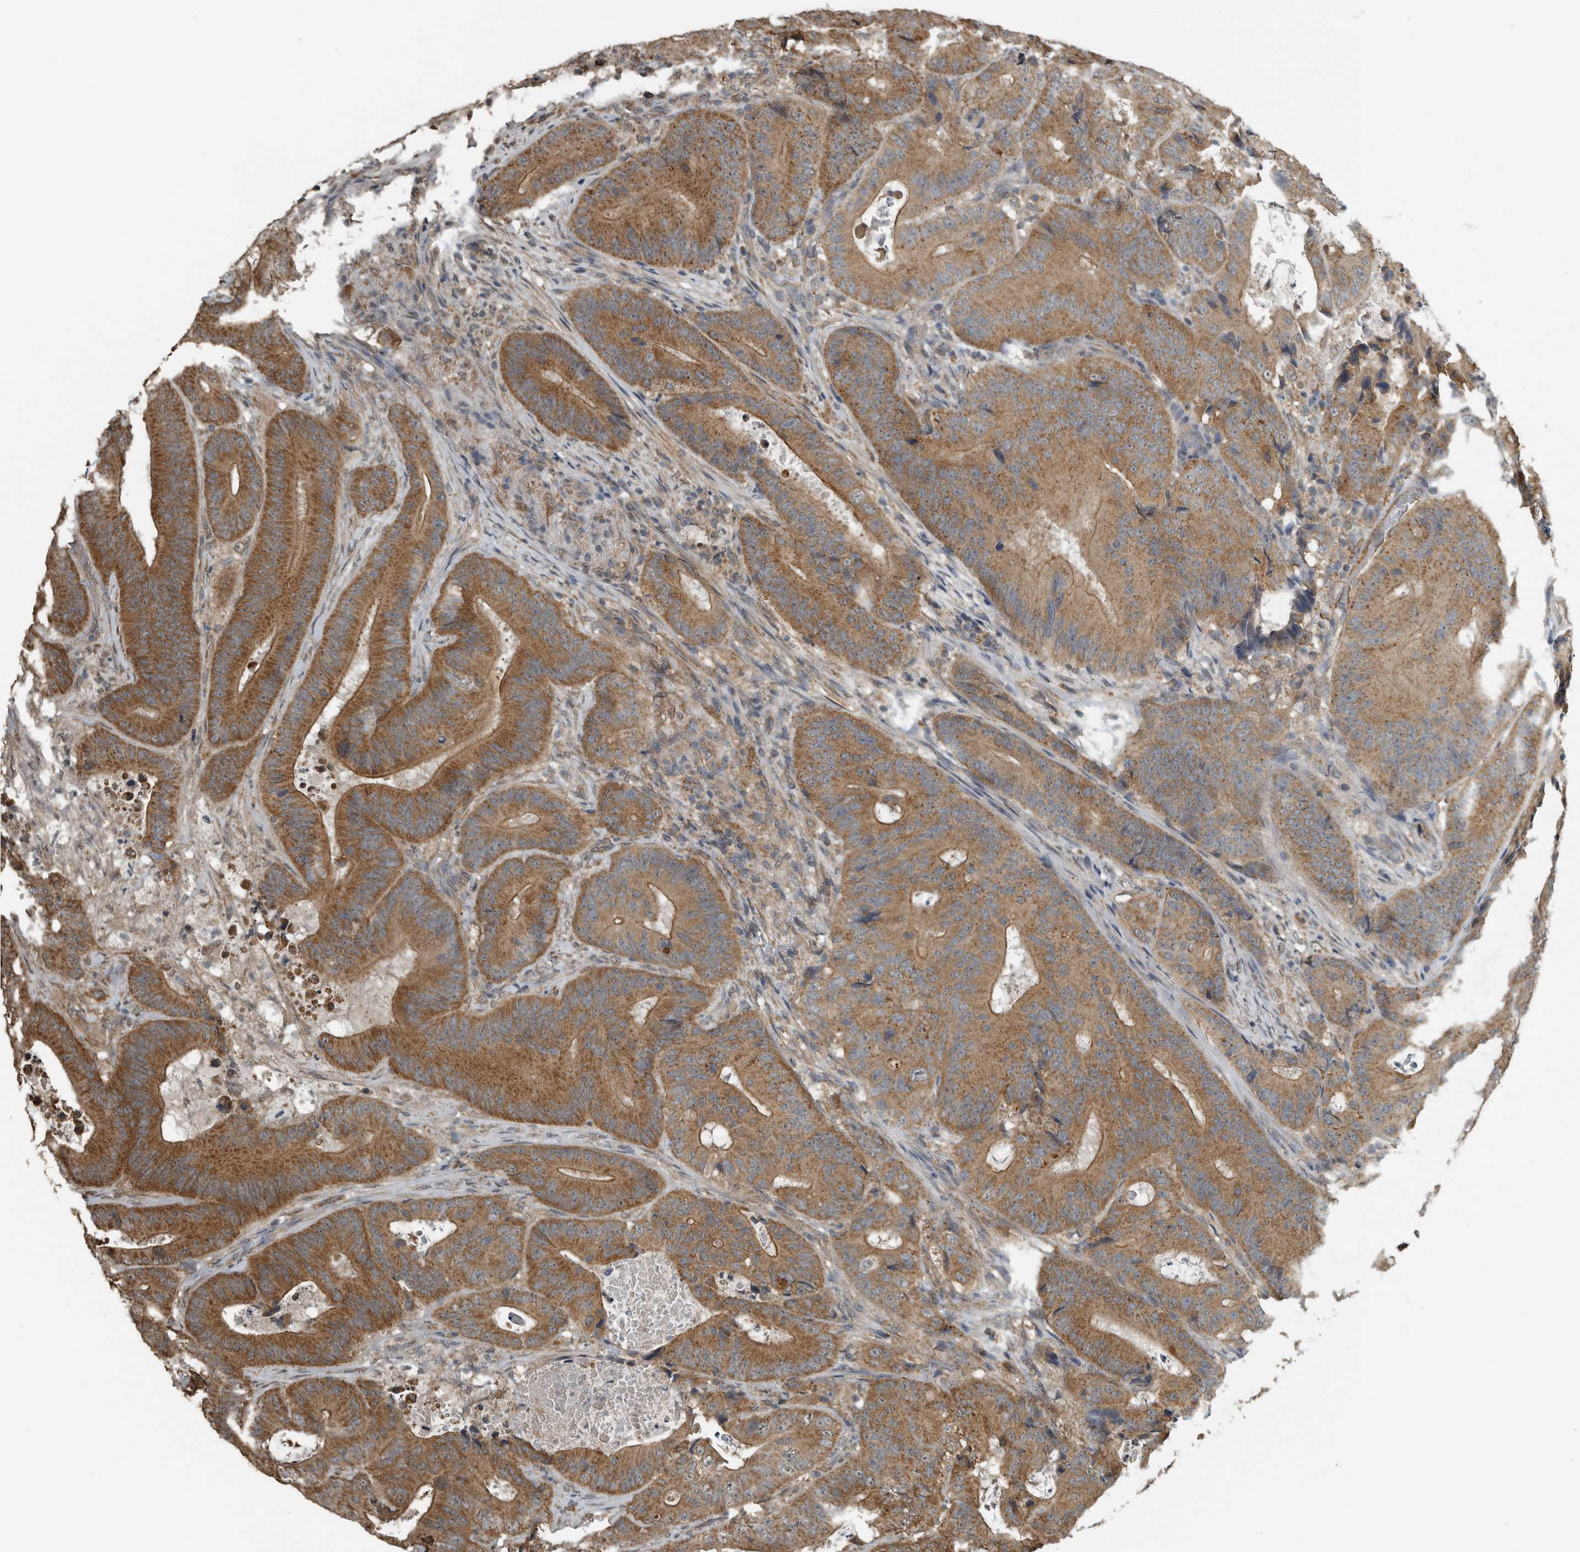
{"staining": {"intensity": "moderate", "quantity": ">75%", "location": "cytoplasmic/membranous"}, "tissue": "colorectal cancer", "cell_type": "Tumor cells", "image_type": "cancer", "snomed": [{"axis": "morphology", "description": "Adenocarcinoma, NOS"}, {"axis": "topography", "description": "Colon"}], "caption": "This is a histology image of IHC staining of adenocarcinoma (colorectal), which shows moderate expression in the cytoplasmic/membranous of tumor cells.", "gene": "AFAP1", "patient": {"sex": "male", "age": 83}}